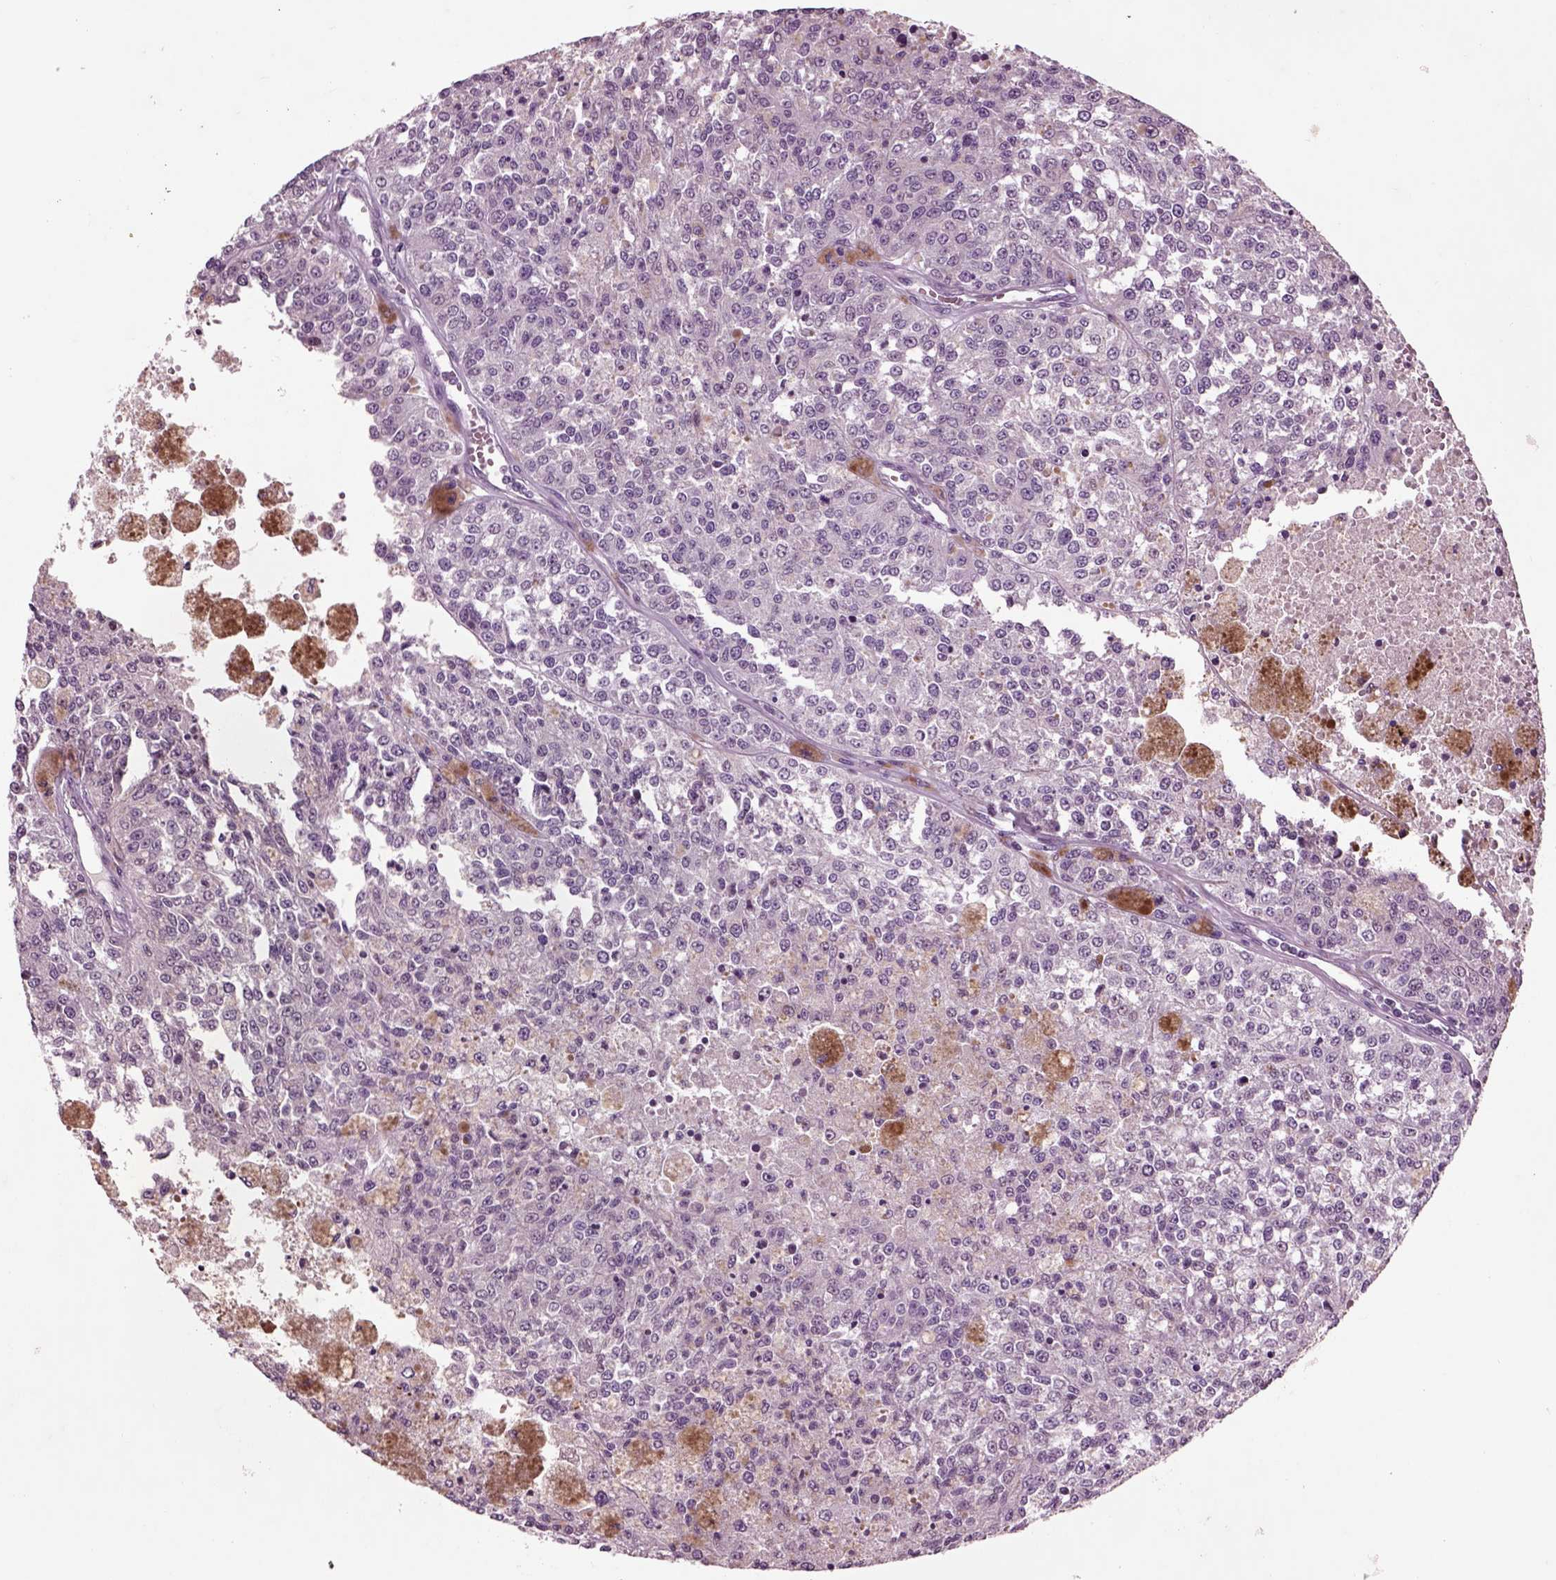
{"staining": {"intensity": "negative", "quantity": "none", "location": "none"}, "tissue": "melanoma", "cell_type": "Tumor cells", "image_type": "cancer", "snomed": [{"axis": "morphology", "description": "Malignant melanoma, Metastatic site"}, {"axis": "topography", "description": "Lymph node"}], "caption": "The immunohistochemistry (IHC) histopathology image has no significant expression in tumor cells of malignant melanoma (metastatic site) tissue. (DAB immunohistochemistry (IHC) visualized using brightfield microscopy, high magnification).", "gene": "CHGB", "patient": {"sex": "female", "age": 64}}